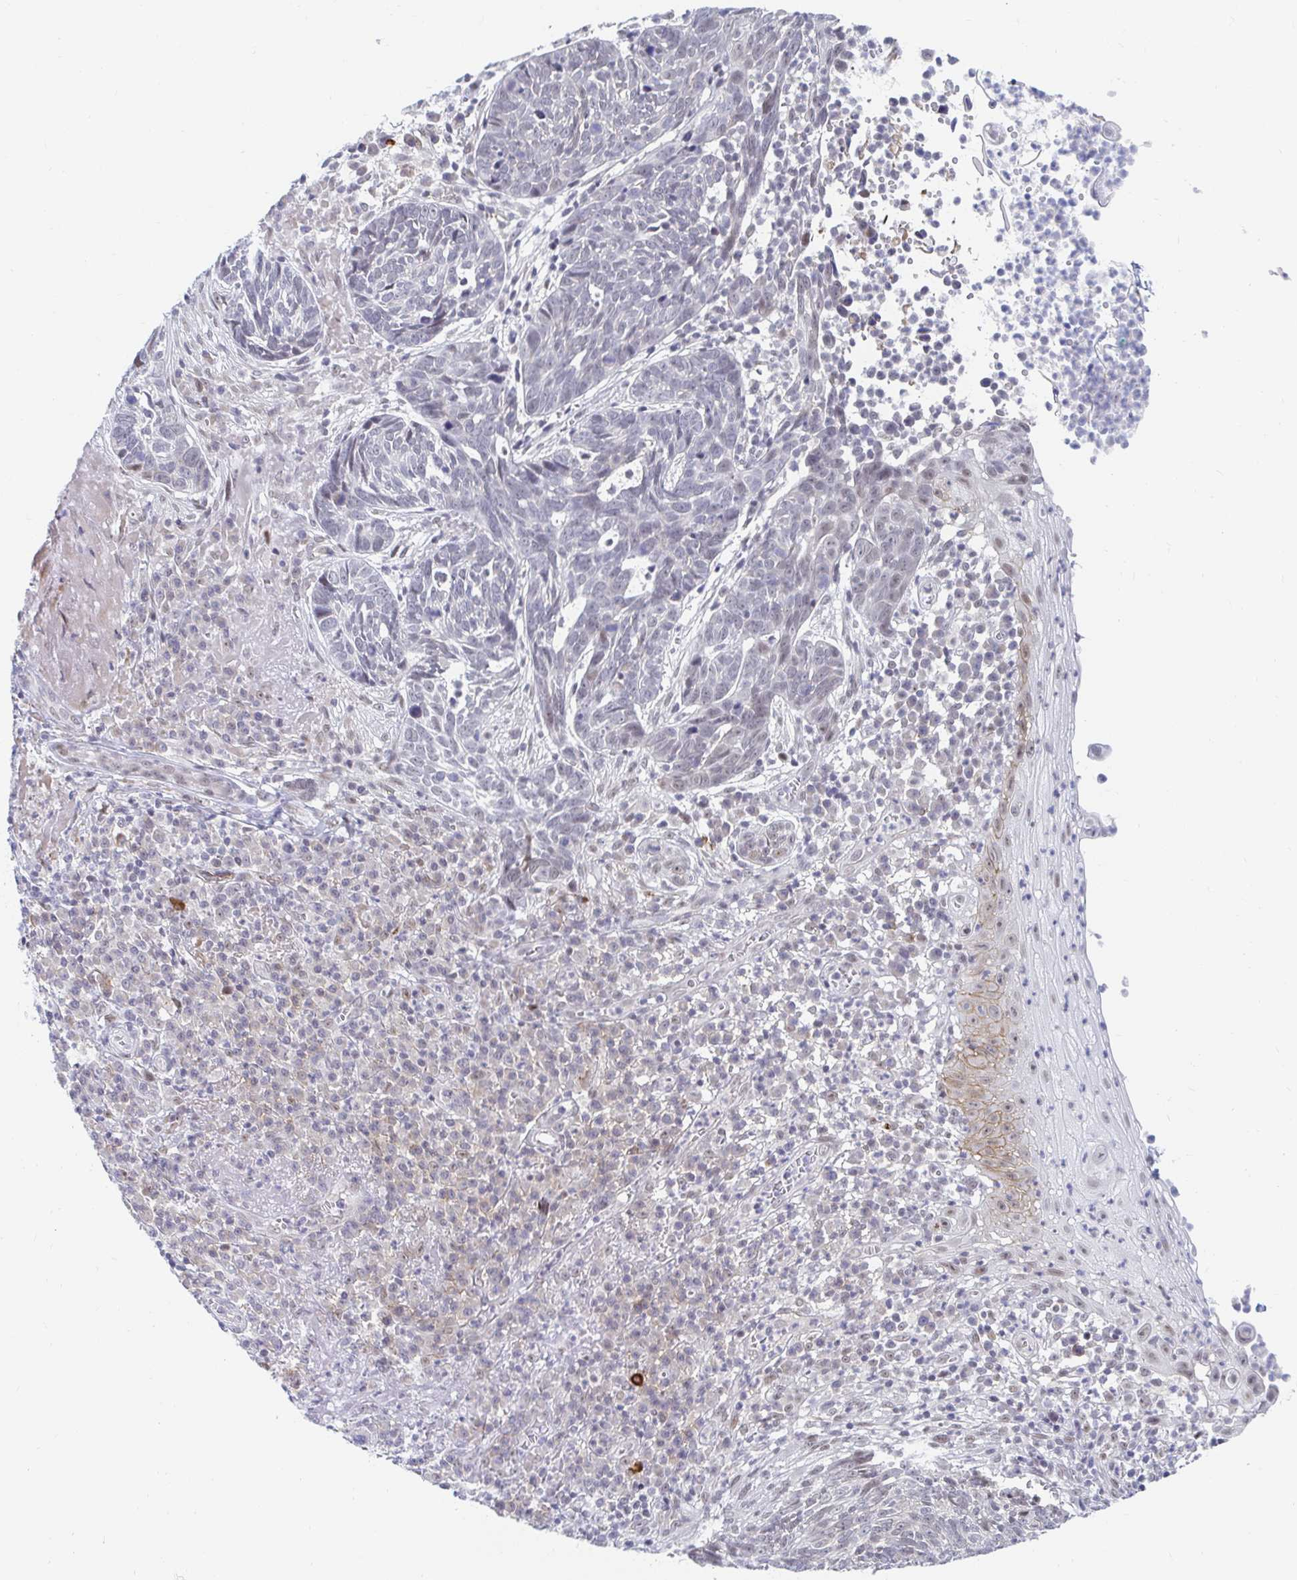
{"staining": {"intensity": "negative", "quantity": "none", "location": "none"}, "tissue": "skin cancer", "cell_type": "Tumor cells", "image_type": "cancer", "snomed": [{"axis": "morphology", "description": "Basal cell carcinoma"}, {"axis": "topography", "description": "Skin"}, {"axis": "topography", "description": "Skin of face"}], "caption": "Skin basal cell carcinoma was stained to show a protein in brown. There is no significant expression in tumor cells.", "gene": "COL28A1", "patient": {"sex": "female", "age": 95}}